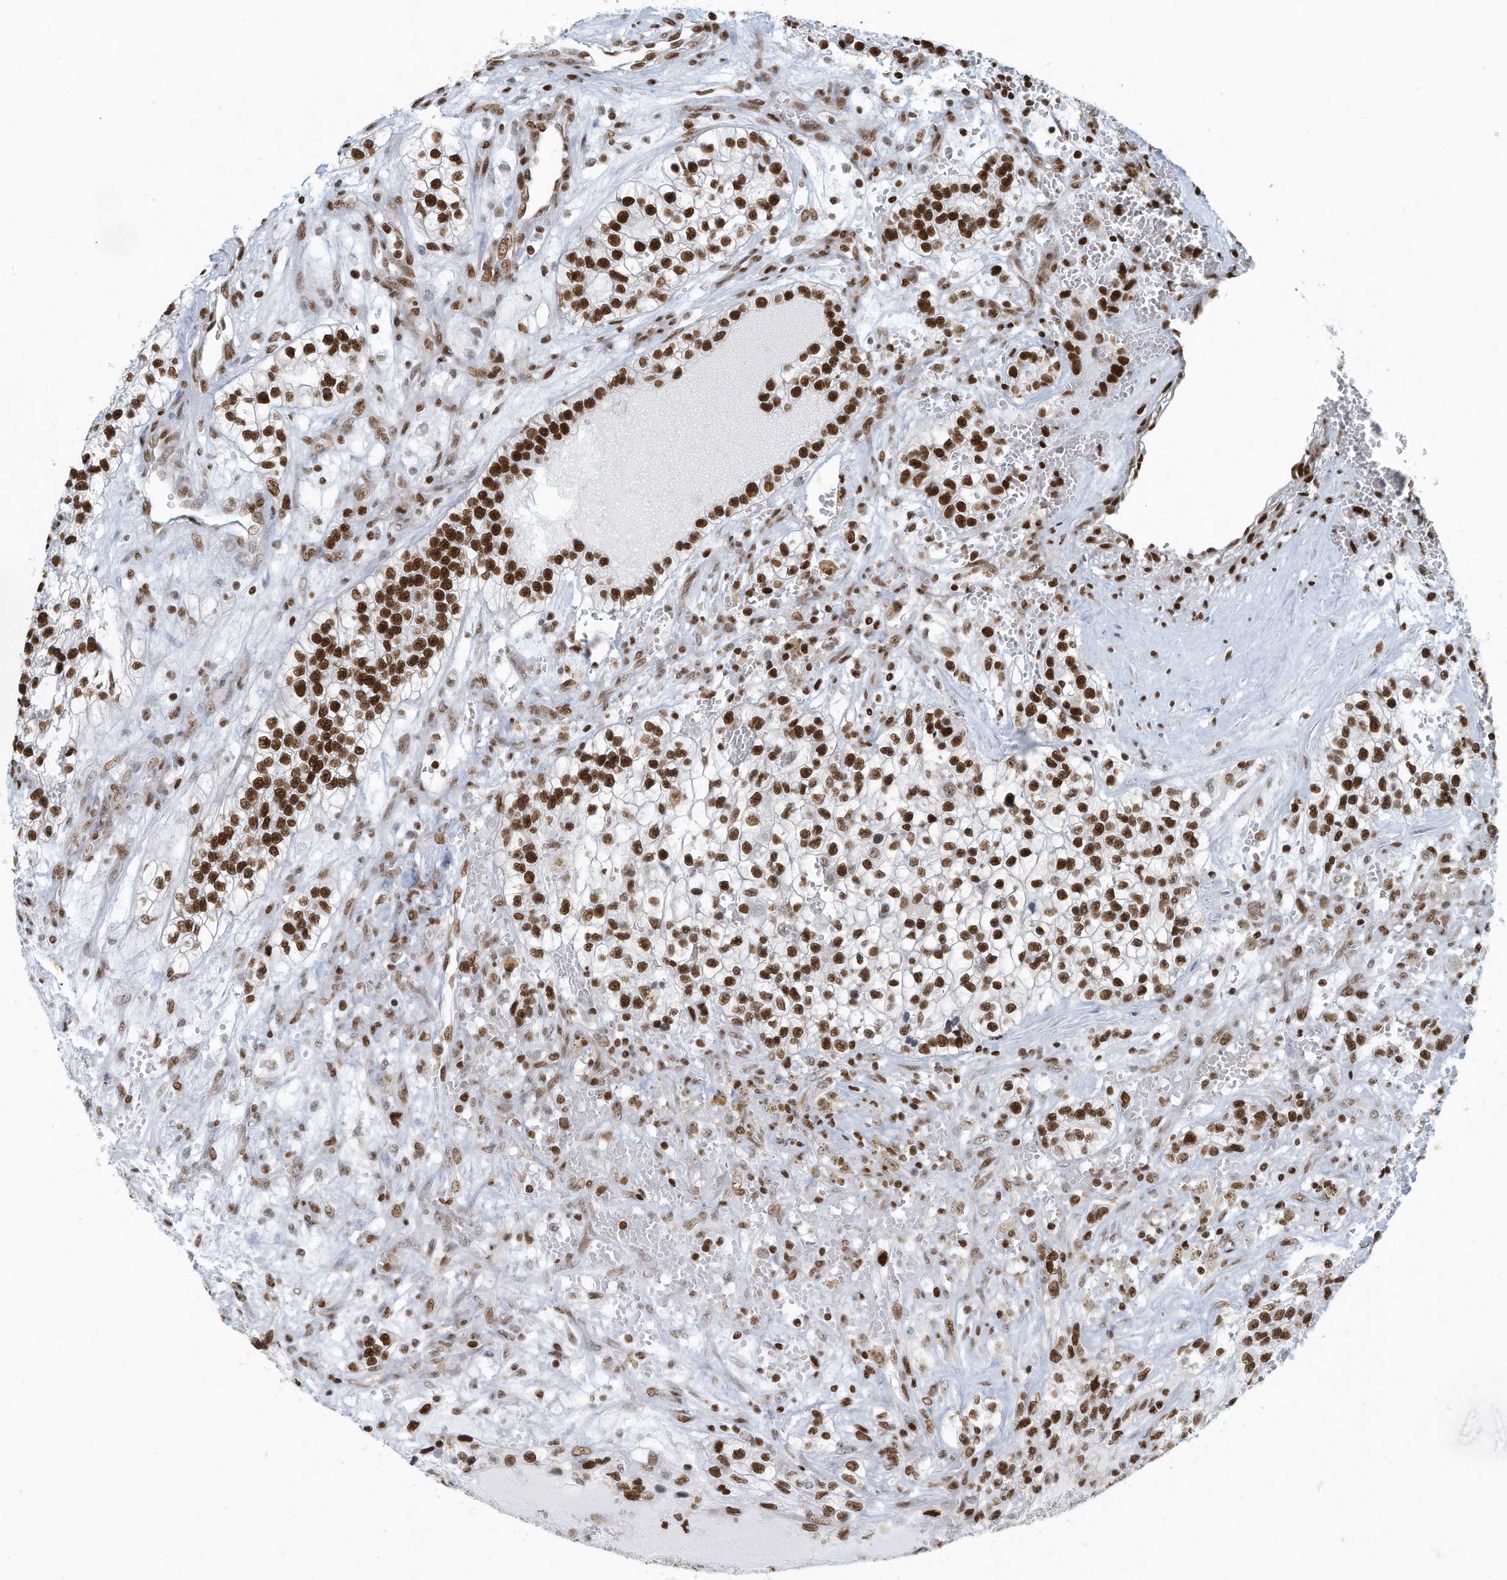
{"staining": {"intensity": "strong", "quantity": ">75%", "location": "nuclear"}, "tissue": "renal cancer", "cell_type": "Tumor cells", "image_type": "cancer", "snomed": [{"axis": "morphology", "description": "Adenocarcinoma, NOS"}, {"axis": "topography", "description": "Kidney"}], "caption": "Adenocarcinoma (renal) stained for a protein (brown) displays strong nuclear positive staining in approximately >75% of tumor cells.", "gene": "SARNP", "patient": {"sex": "female", "age": 57}}